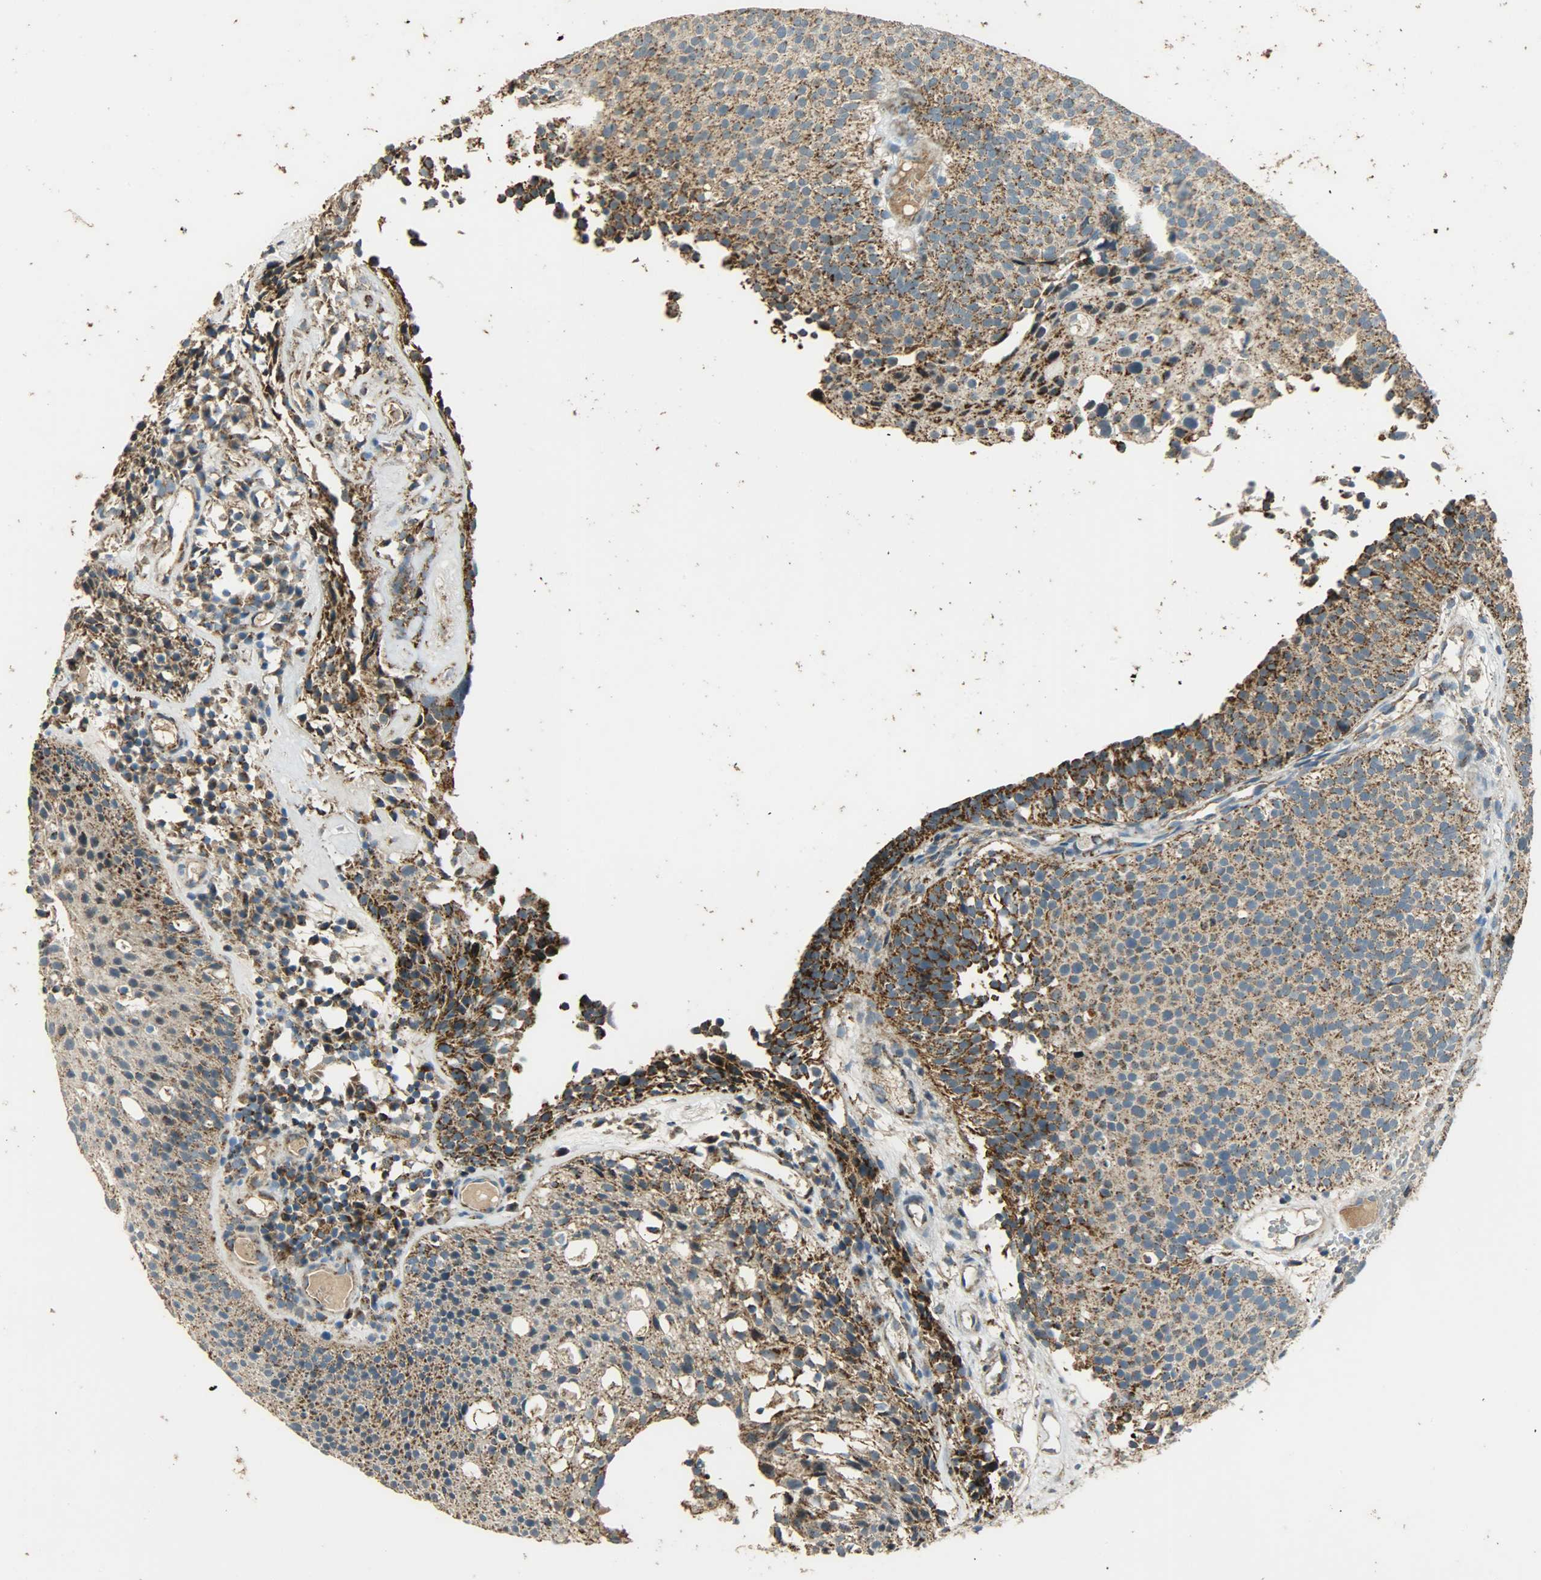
{"staining": {"intensity": "moderate", "quantity": ">75%", "location": "cytoplasmic/membranous"}, "tissue": "urothelial cancer", "cell_type": "Tumor cells", "image_type": "cancer", "snomed": [{"axis": "morphology", "description": "Urothelial carcinoma, Low grade"}, {"axis": "topography", "description": "Urinary bladder"}], "caption": "A photomicrograph of urothelial carcinoma (low-grade) stained for a protein displays moderate cytoplasmic/membranous brown staining in tumor cells.", "gene": "HDHD5", "patient": {"sex": "male", "age": 85}}